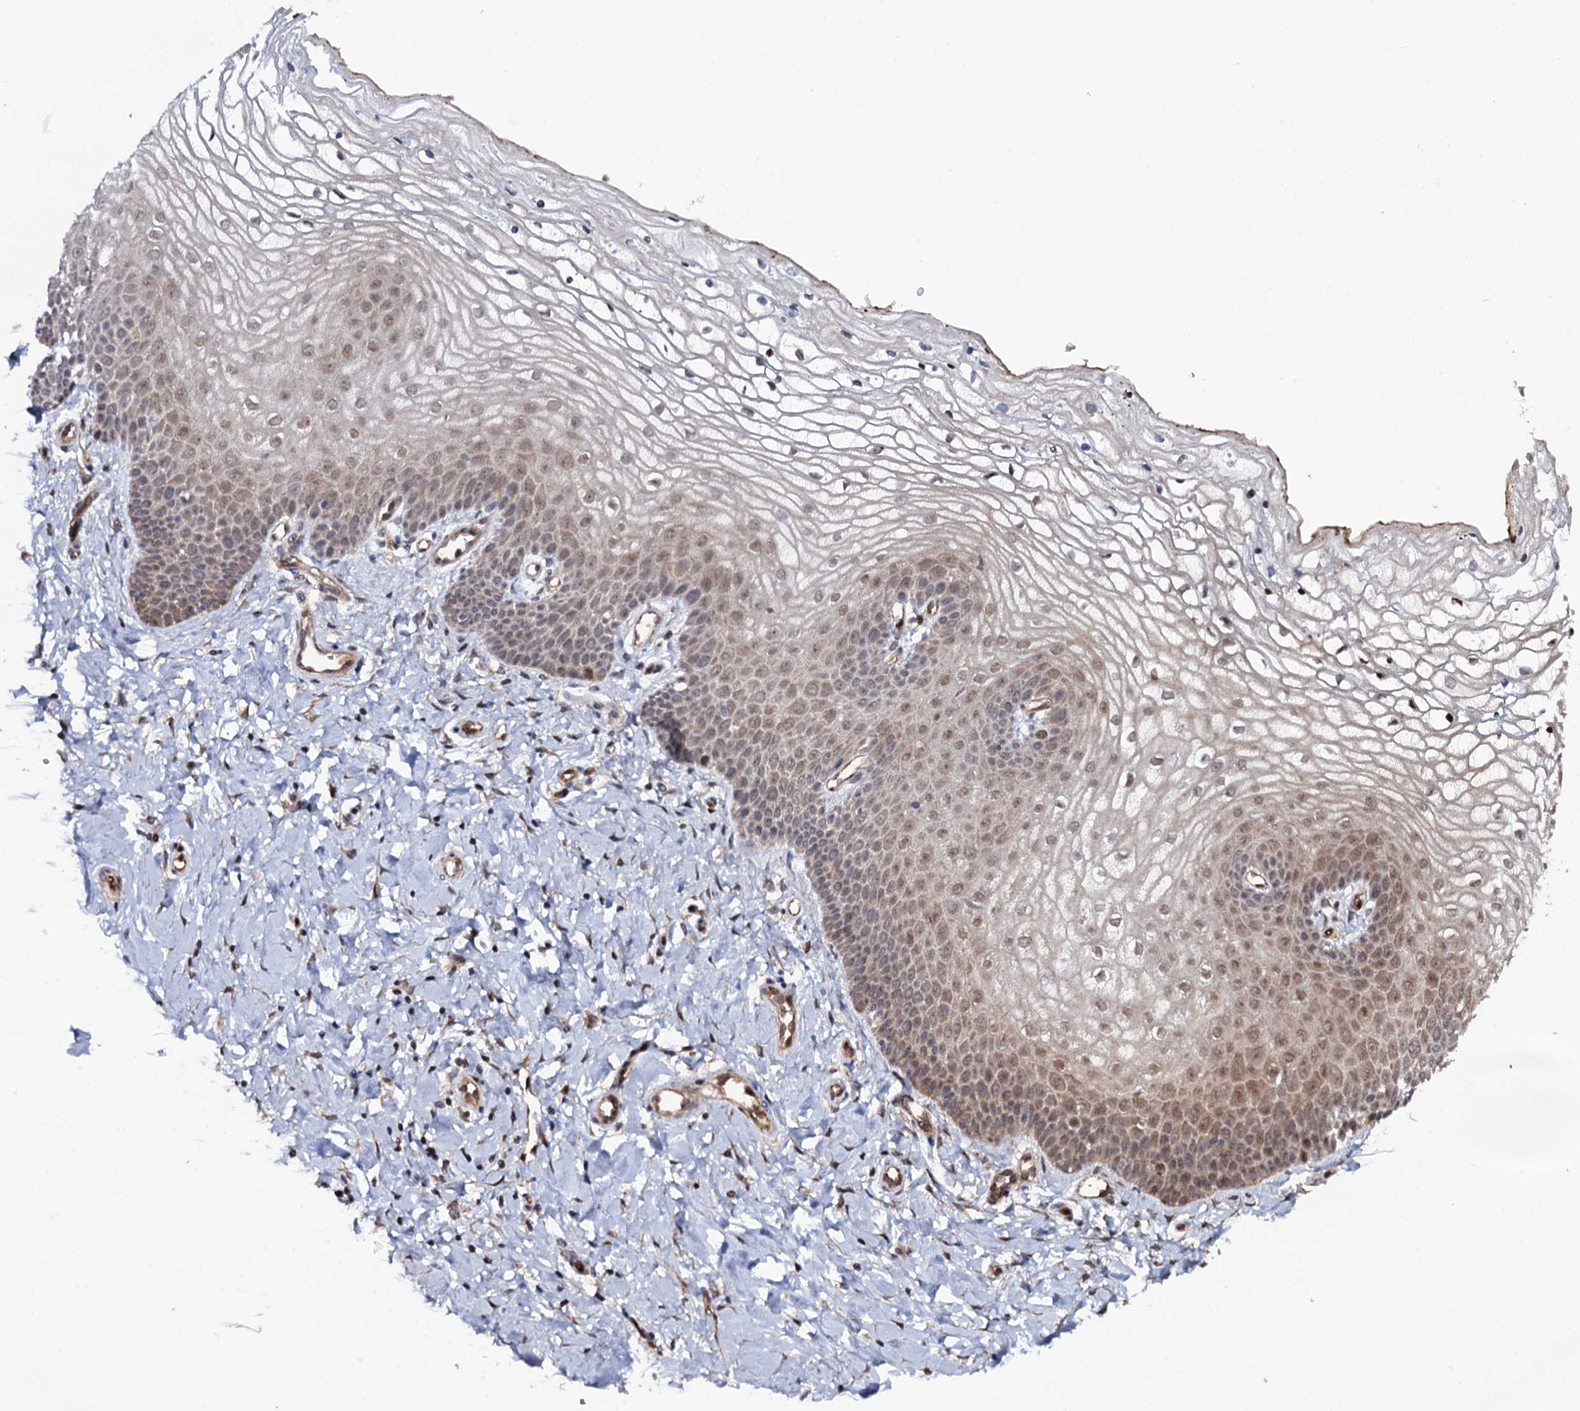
{"staining": {"intensity": "weak", "quantity": "25%-75%", "location": "cytoplasmic/membranous,nuclear"}, "tissue": "vagina", "cell_type": "Squamous epithelial cells", "image_type": "normal", "snomed": [{"axis": "morphology", "description": "Normal tissue, NOS"}, {"axis": "topography", "description": "Vagina"}], "caption": "This is a histology image of immunohistochemistry staining of unremarkable vagina, which shows weak staining in the cytoplasmic/membranous,nuclear of squamous epithelial cells.", "gene": "CDC23", "patient": {"sex": "female", "age": 68}}